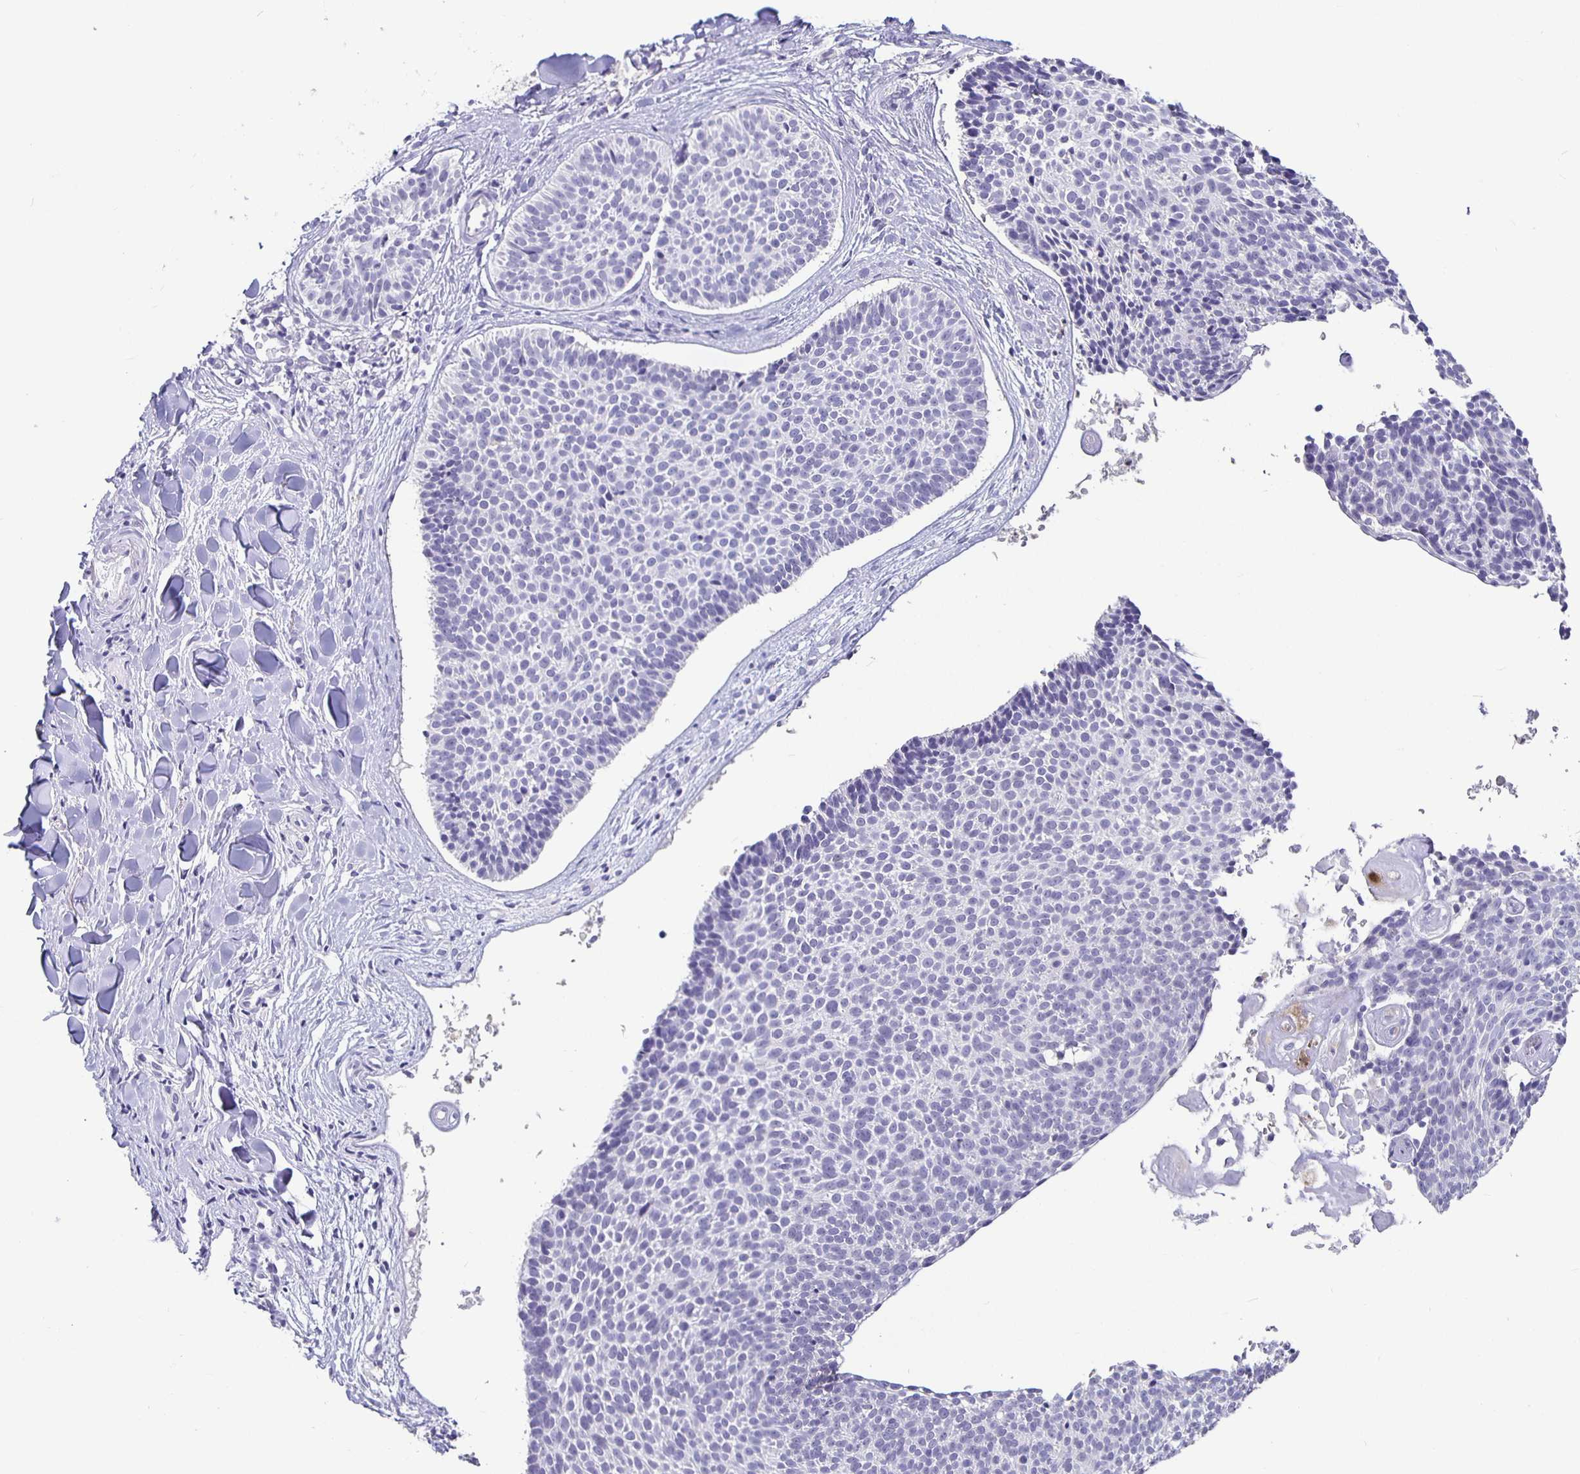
{"staining": {"intensity": "negative", "quantity": "none", "location": "none"}, "tissue": "skin cancer", "cell_type": "Tumor cells", "image_type": "cancer", "snomed": [{"axis": "morphology", "description": "Basal cell carcinoma"}, {"axis": "topography", "description": "Skin"}], "caption": "This is an immunohistochemistry (IHC) micrograph of skin cancer (basal cell carcinoma). There is no expression in tumor cells.", "gene": "GPX4", "patient": {"sex": "male", "age": 82}}